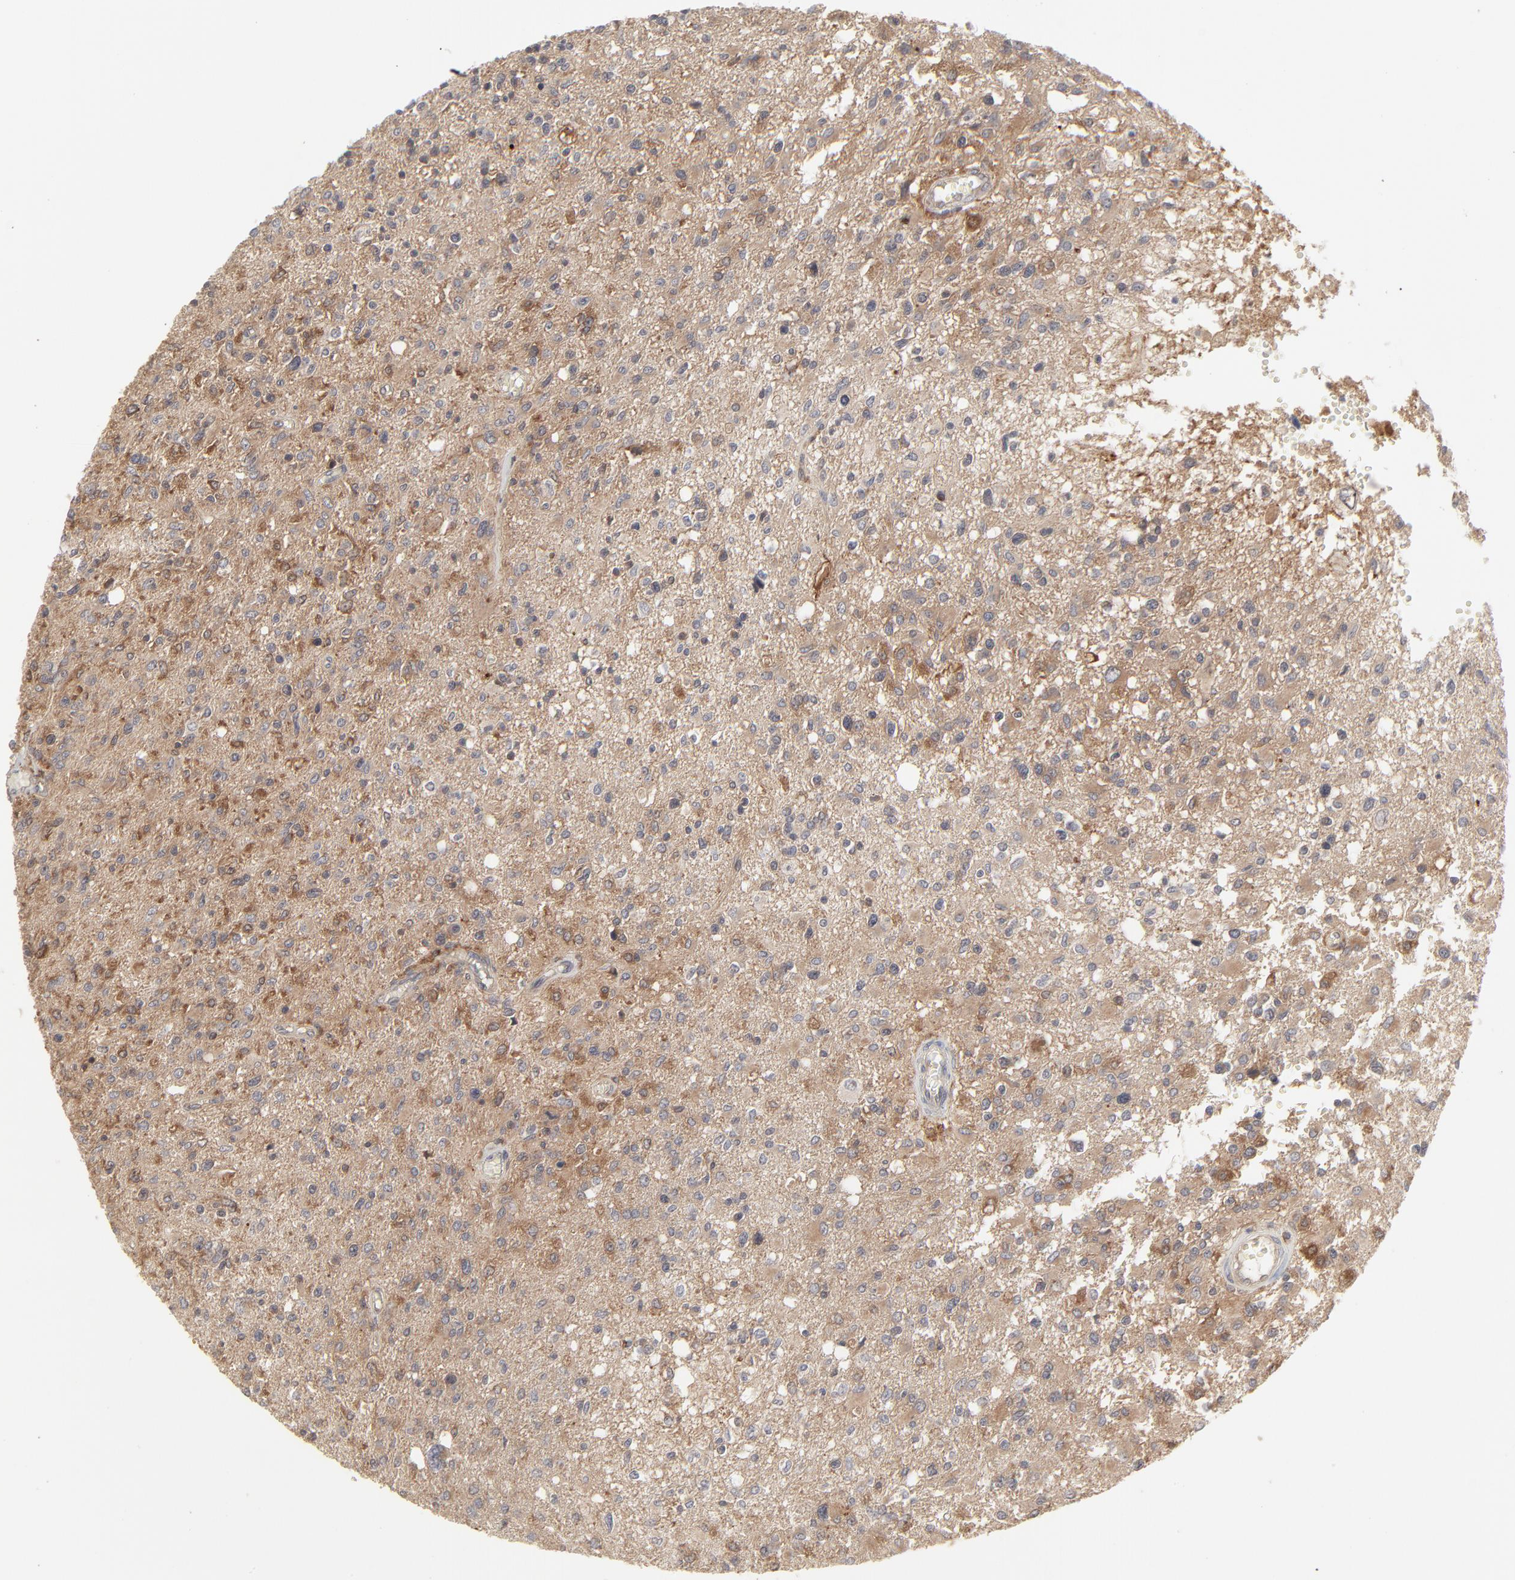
{"staining": {"intensity": "moderate", "quantity": ">75%", "location": "cytoplasmic/membranous"}, "tissue": "glioma", "cell_type": "Tumor cells", "image_type": "cancer", "snomed": [{"axis": "morphology", "description": "Glioma, malignant, High grade"}, {"axis": "topography", "description": "Cerebral cortex"}], "caption": "DAB immunohistochemical staining of human glioma shows moderate cytoplasmic/membranous protein expression in about >75% of tumor cells.", "gene": "RAB5C", "patient": {"sex": "male", "age": 76}}